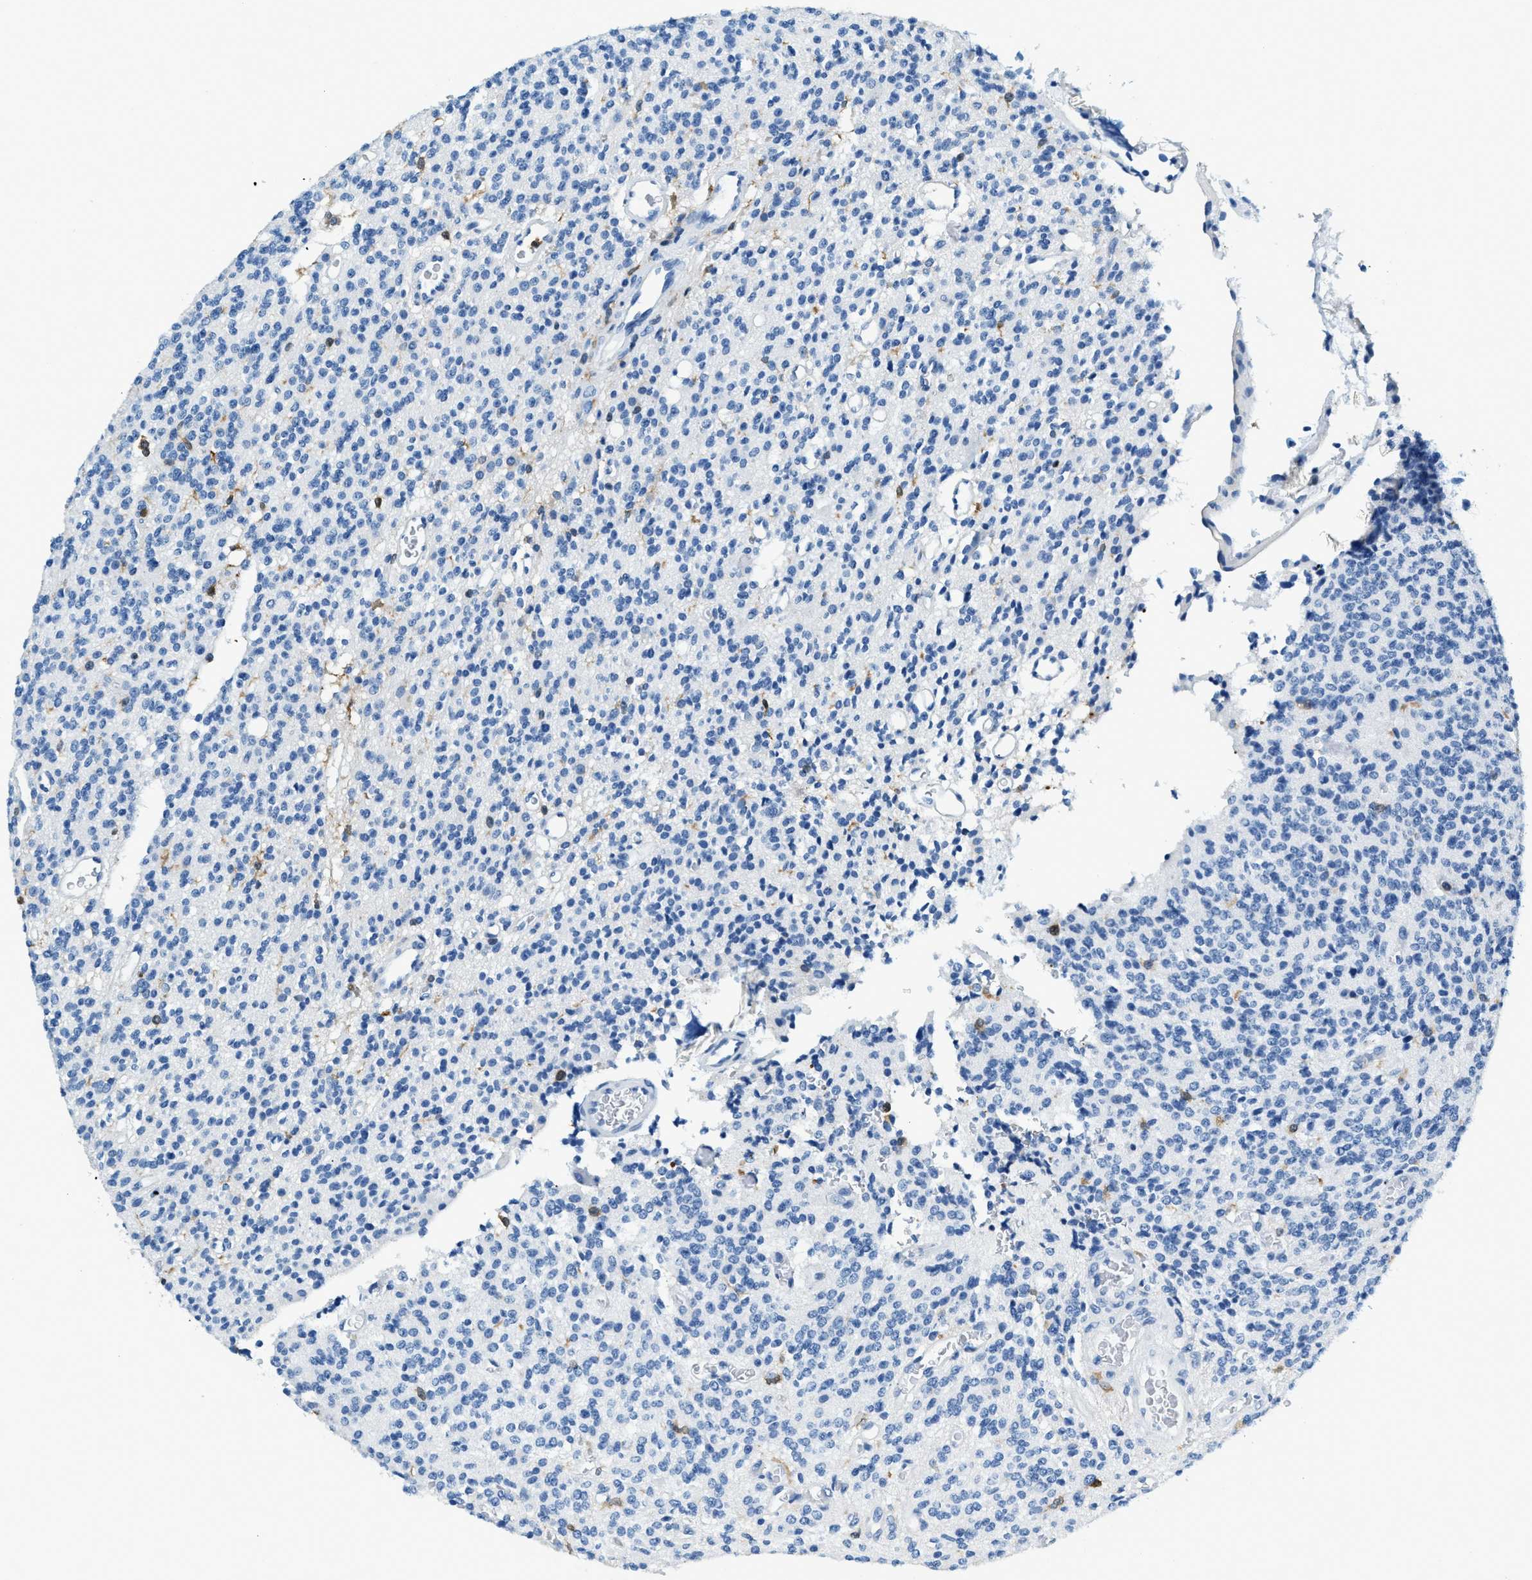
{"staining": {"intensity": "negative", "quantity": "none", "location": "none"}, "tissue": "glioma", "cell_type": "Tumor cells", "image_type": "cancer", "snomed": [{"axis": "morphology", "description": "Glioma, malignant, High grade"}, {"axis": "topography", "description": "Brain"}], "caption": "This is an immunohistochemistry histopathology image of malignant glioma (high-grade). There is no positivity in tumor cells.", "gene": "CAPG", "patient": {"sex": "male", "age": 34}}